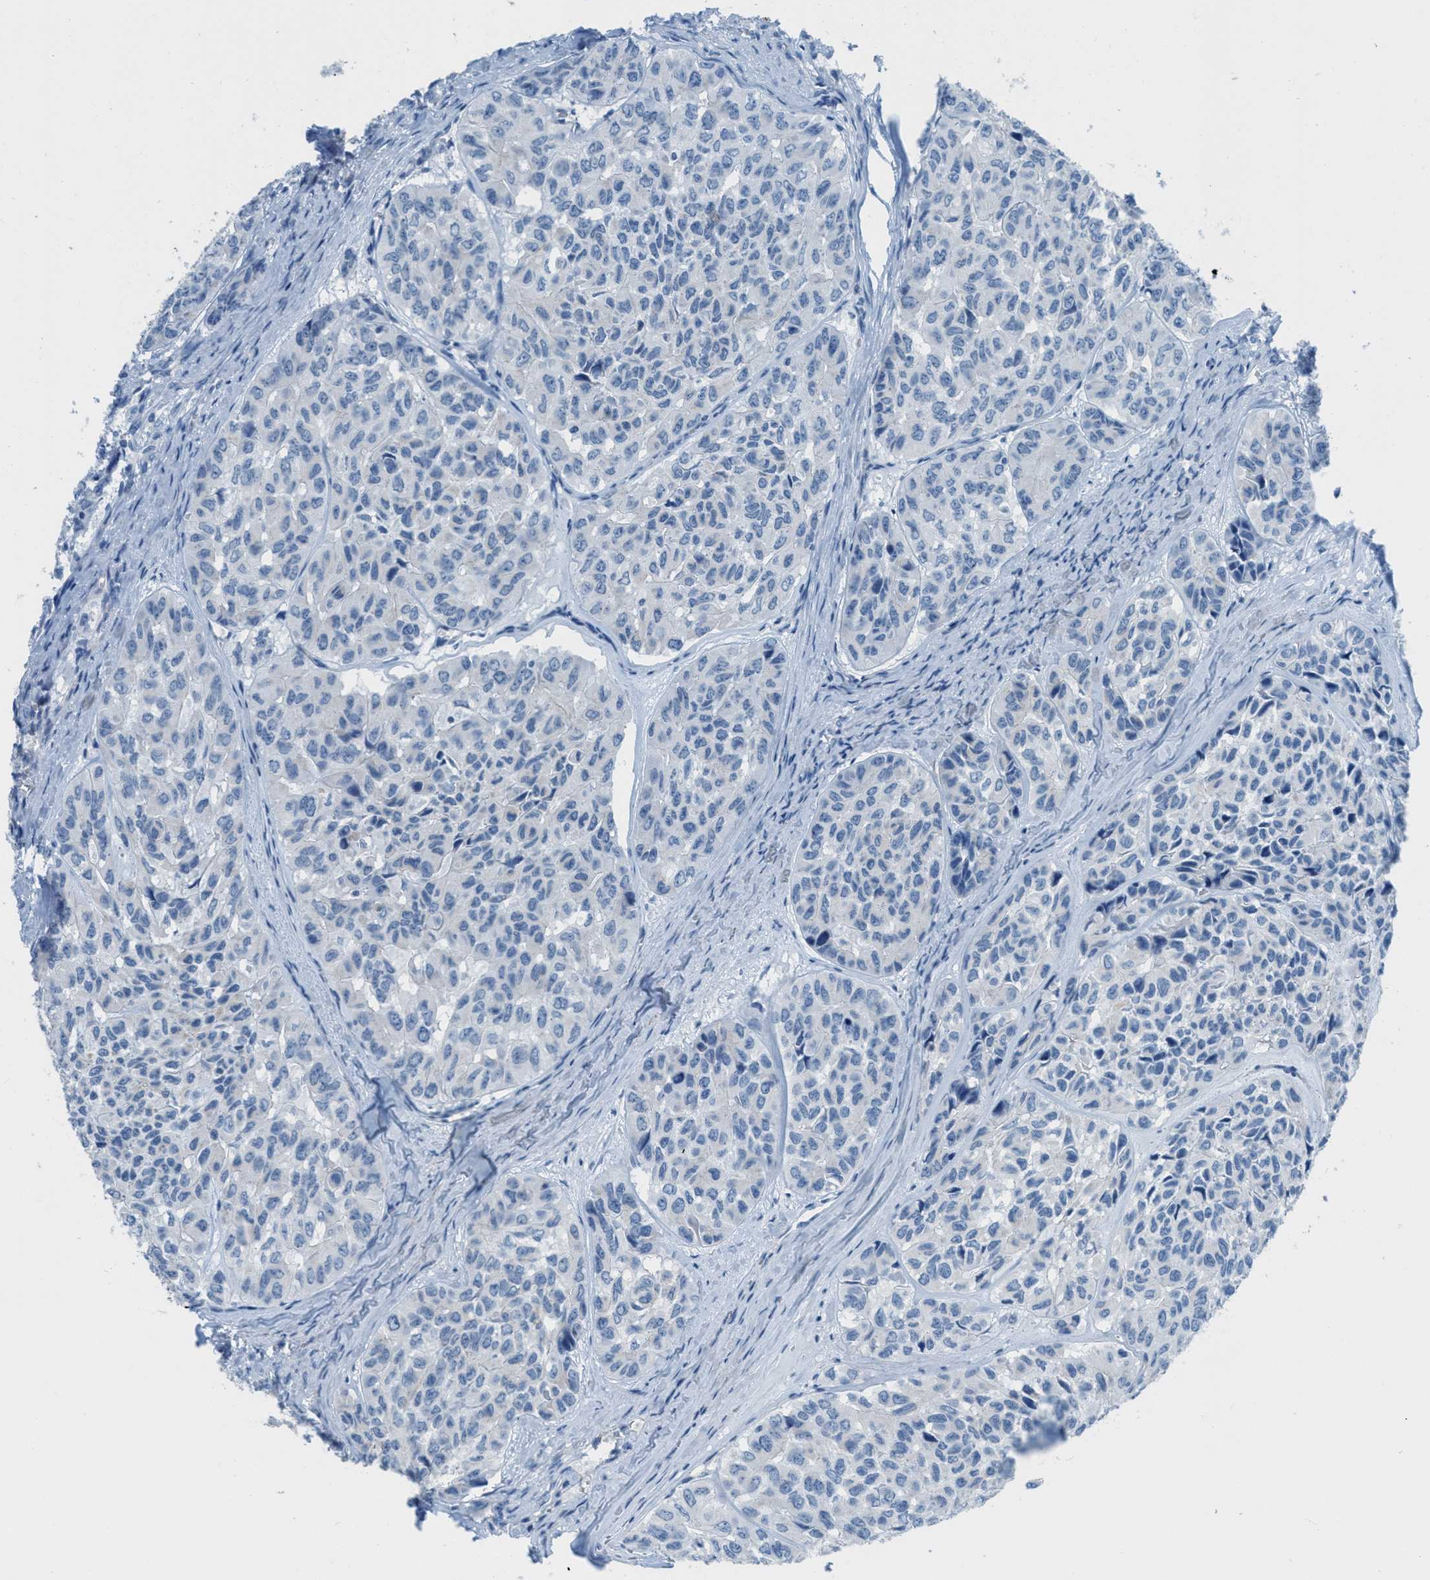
{"staining": {"intensity": "negative", "quantity": "none", "location": "none"}, "tissue": "head and neck cancer", "cell_type": "Tumor cells", "image_type": "cancer", "snomed": [{"axis": "morphology", "description": "Adenocarcinoma, NOS"}, {"axis": "topography", "description": "Salivary gland, NOS"}, {"axis": "topography", "description": "Head-Neck"}], "caption": "DAB immunohistochemical staining of human head and neck adenocarcinoma displays no significant expression in tumor cells.", "gene": "MGARP", "patient": {"sex": "female", "age": 76}}